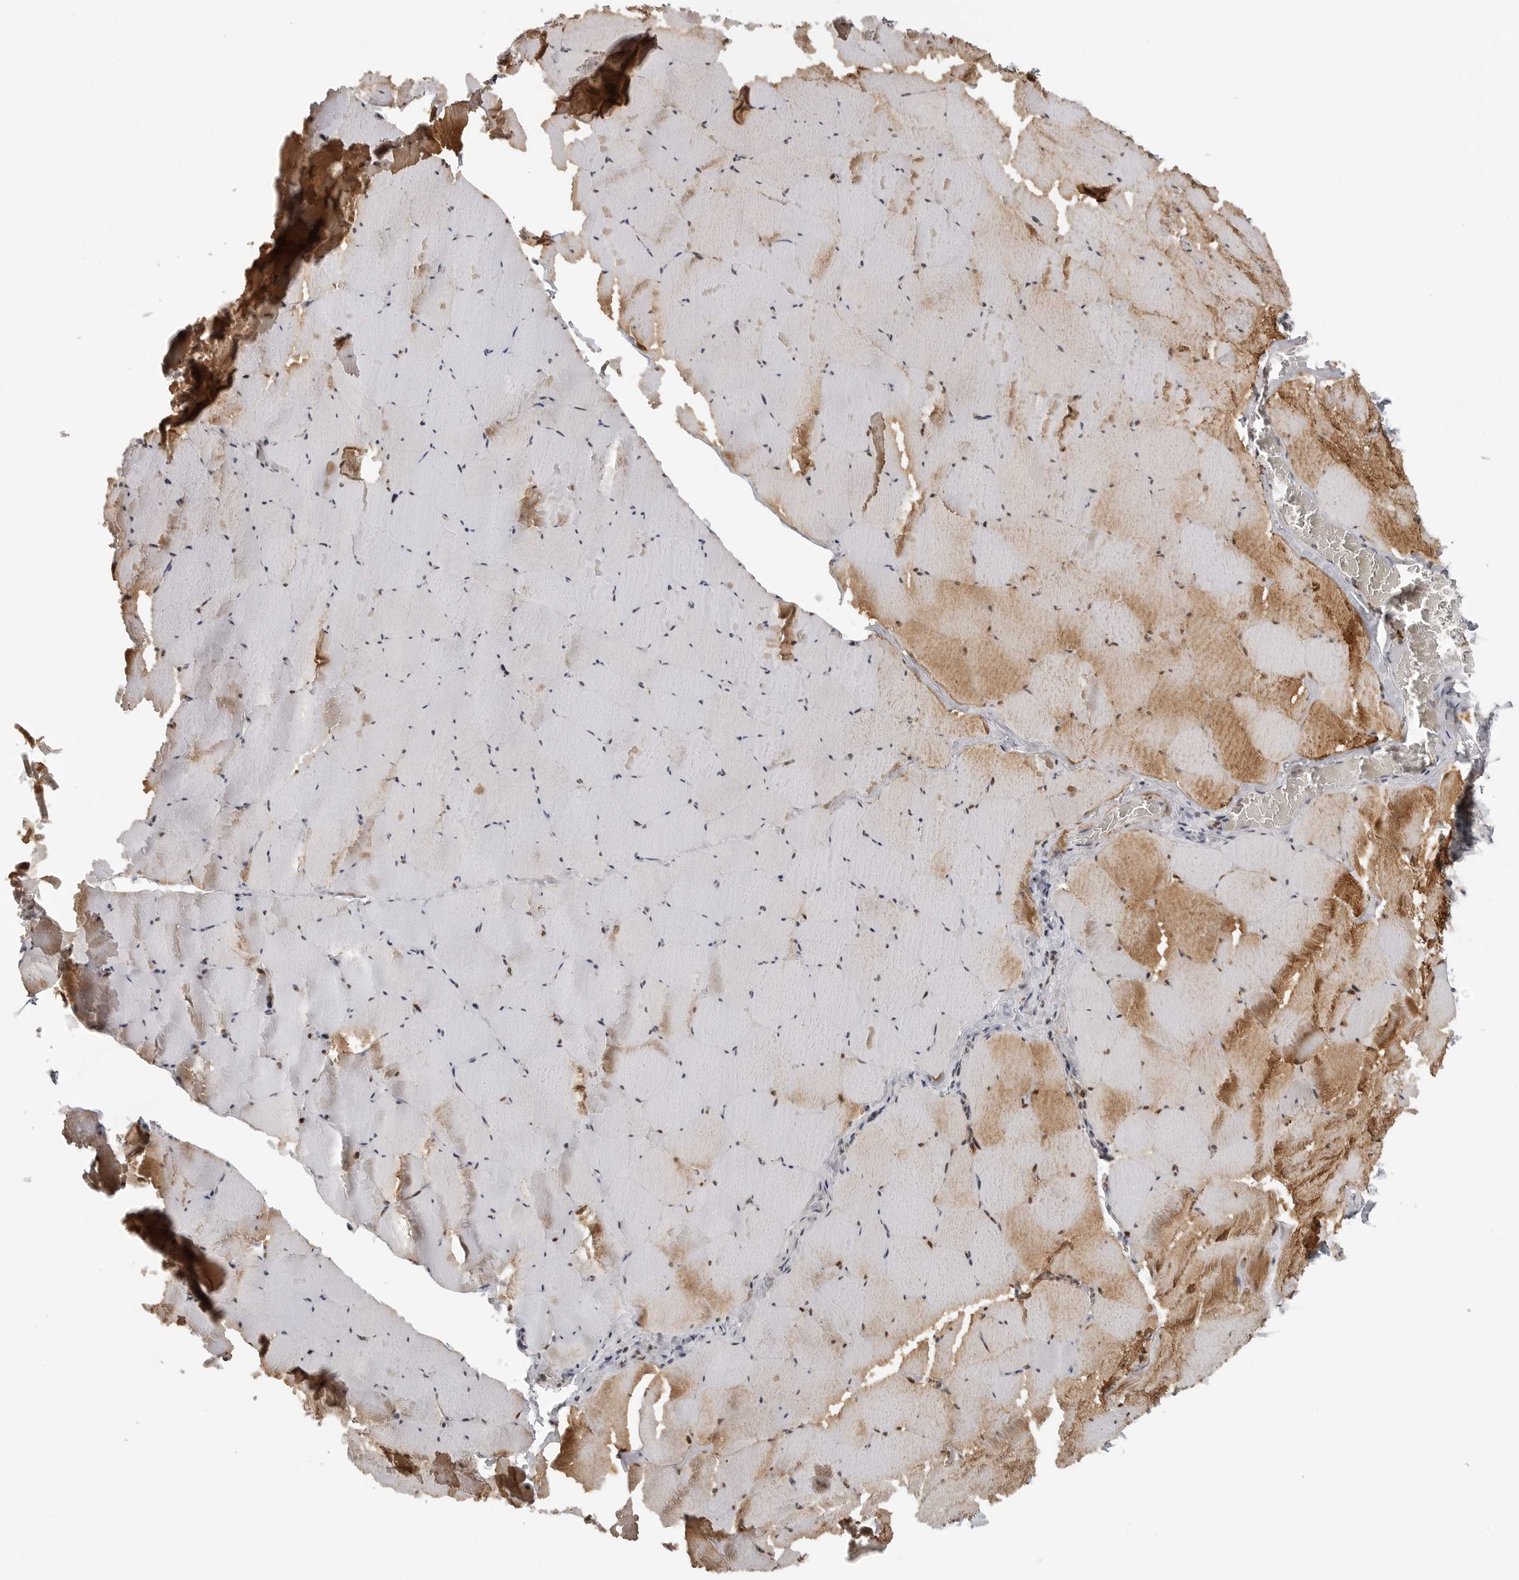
{"staining": {"intensity": "moderate", "quantity": "25%-75%", "location": "cytoplasmic/membranous,nuclear"}, "tissue": "skeletal muscle", "cell_type": "Myocytes", "image_type": "normal", "snomed": [{"axis": "morphology", "description": "Normal tissue, NOS"}, {"axis": "topography", "description": "Skeletal muscle"}], "caption": "A brown stain highlights moderate cytoplasmic/membranous,nuclear expression of a protein in myocytes of unremarkable skeletal muscle.", "gene": "TUT4", "patient": {"sex": "male", "age": 62}}